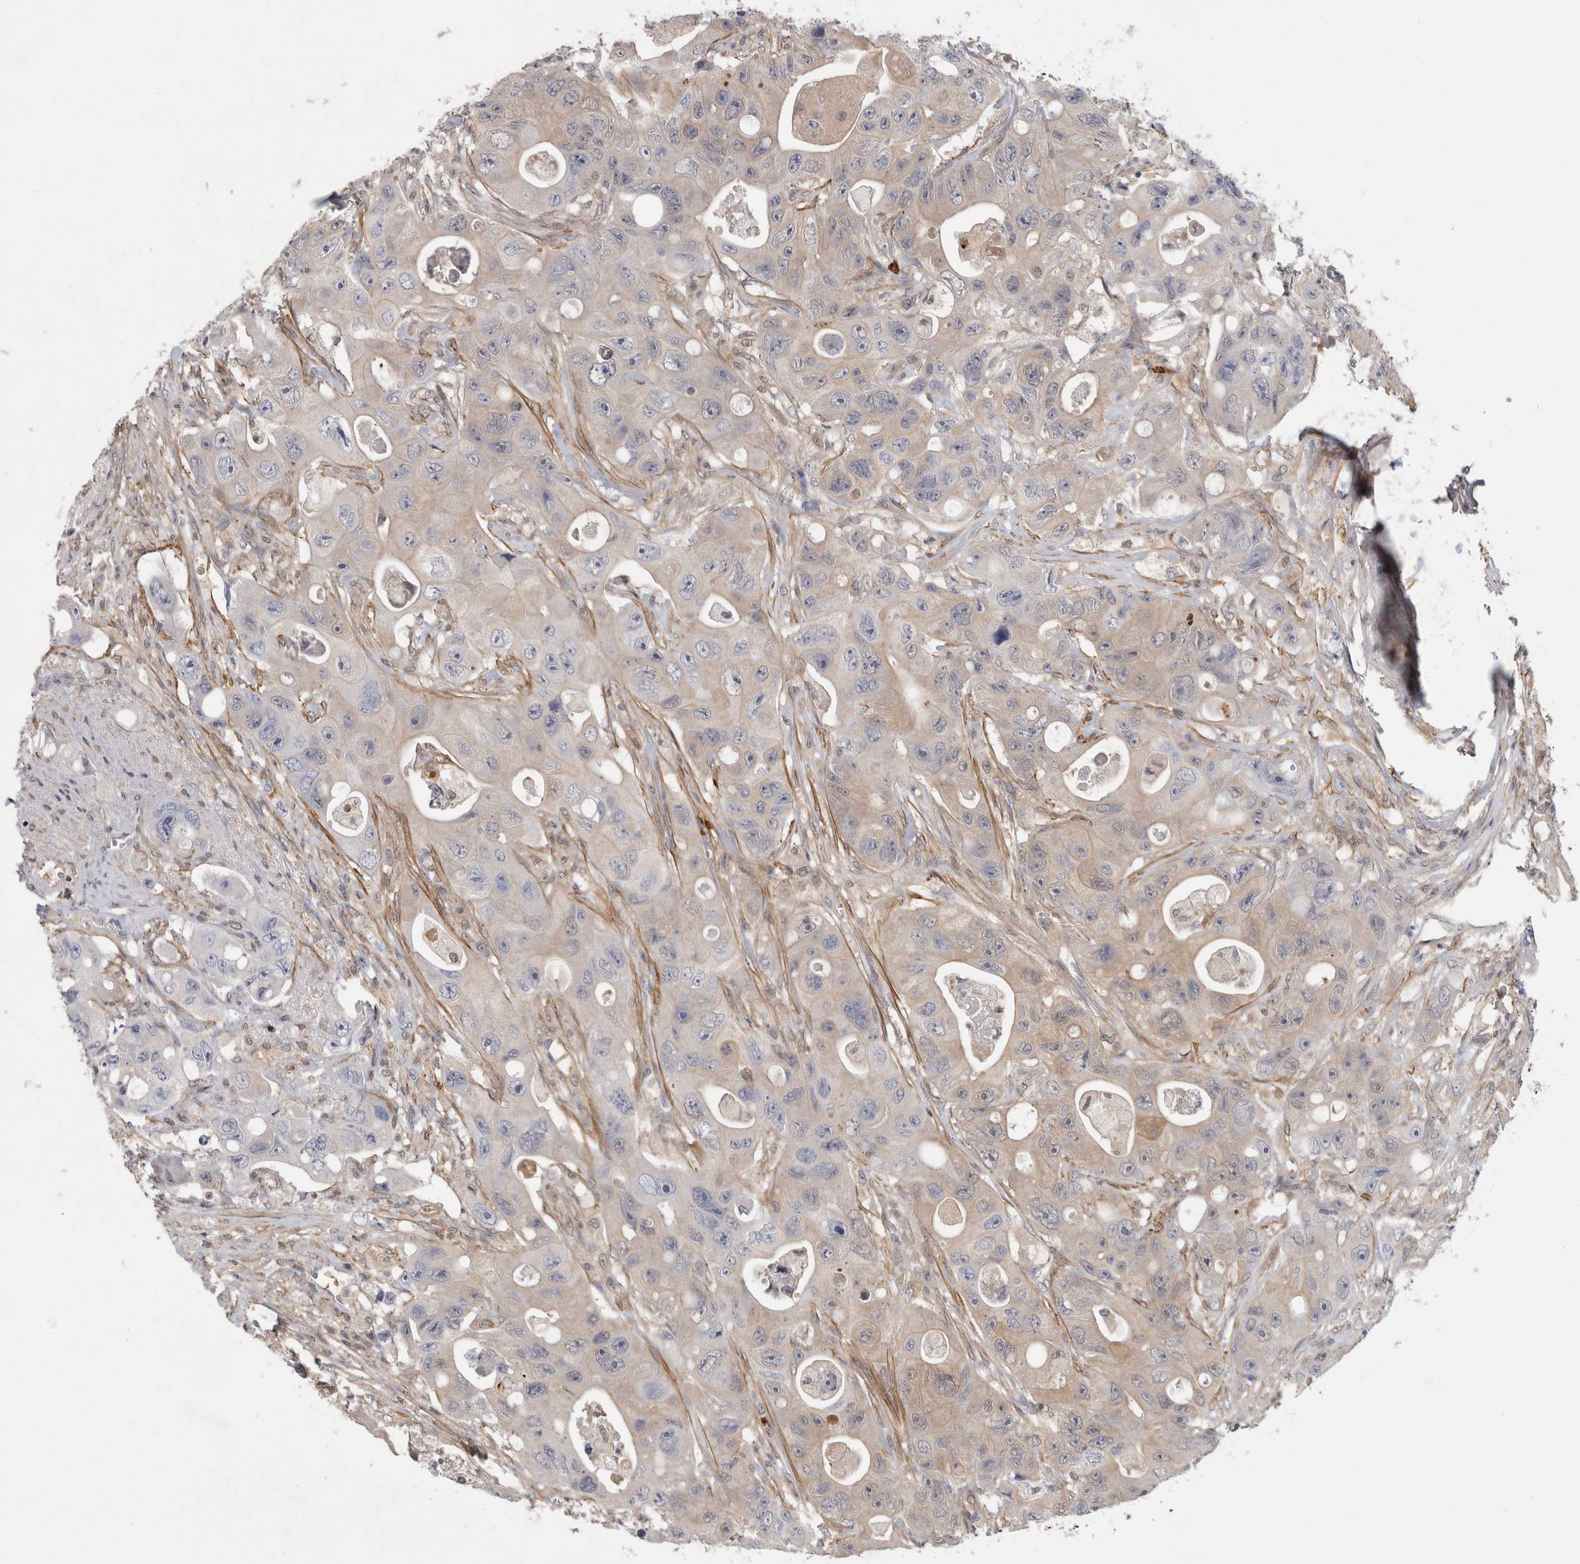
{"staining": {"intensity": "negative", "quantity": "none", "location": "none"}, "tissue": "colorectal cancer", "cell_type": "Tumor cells", "image_type": "cancer", "snomed": [{"axis": "morphology", "description": "Adenocarcinoma, NOS"}, {"axis": "topography", "description": "Colon"}], "caption": "Tumor cells are negative for protein expression in human colorectal cancer. Brightfield microscopy of IHC stained with DAB (brown) and hematoxylin (blue), captured at high magnification.", "gene": "PGM1", "patient": {"sex": "female", "age": 46}}